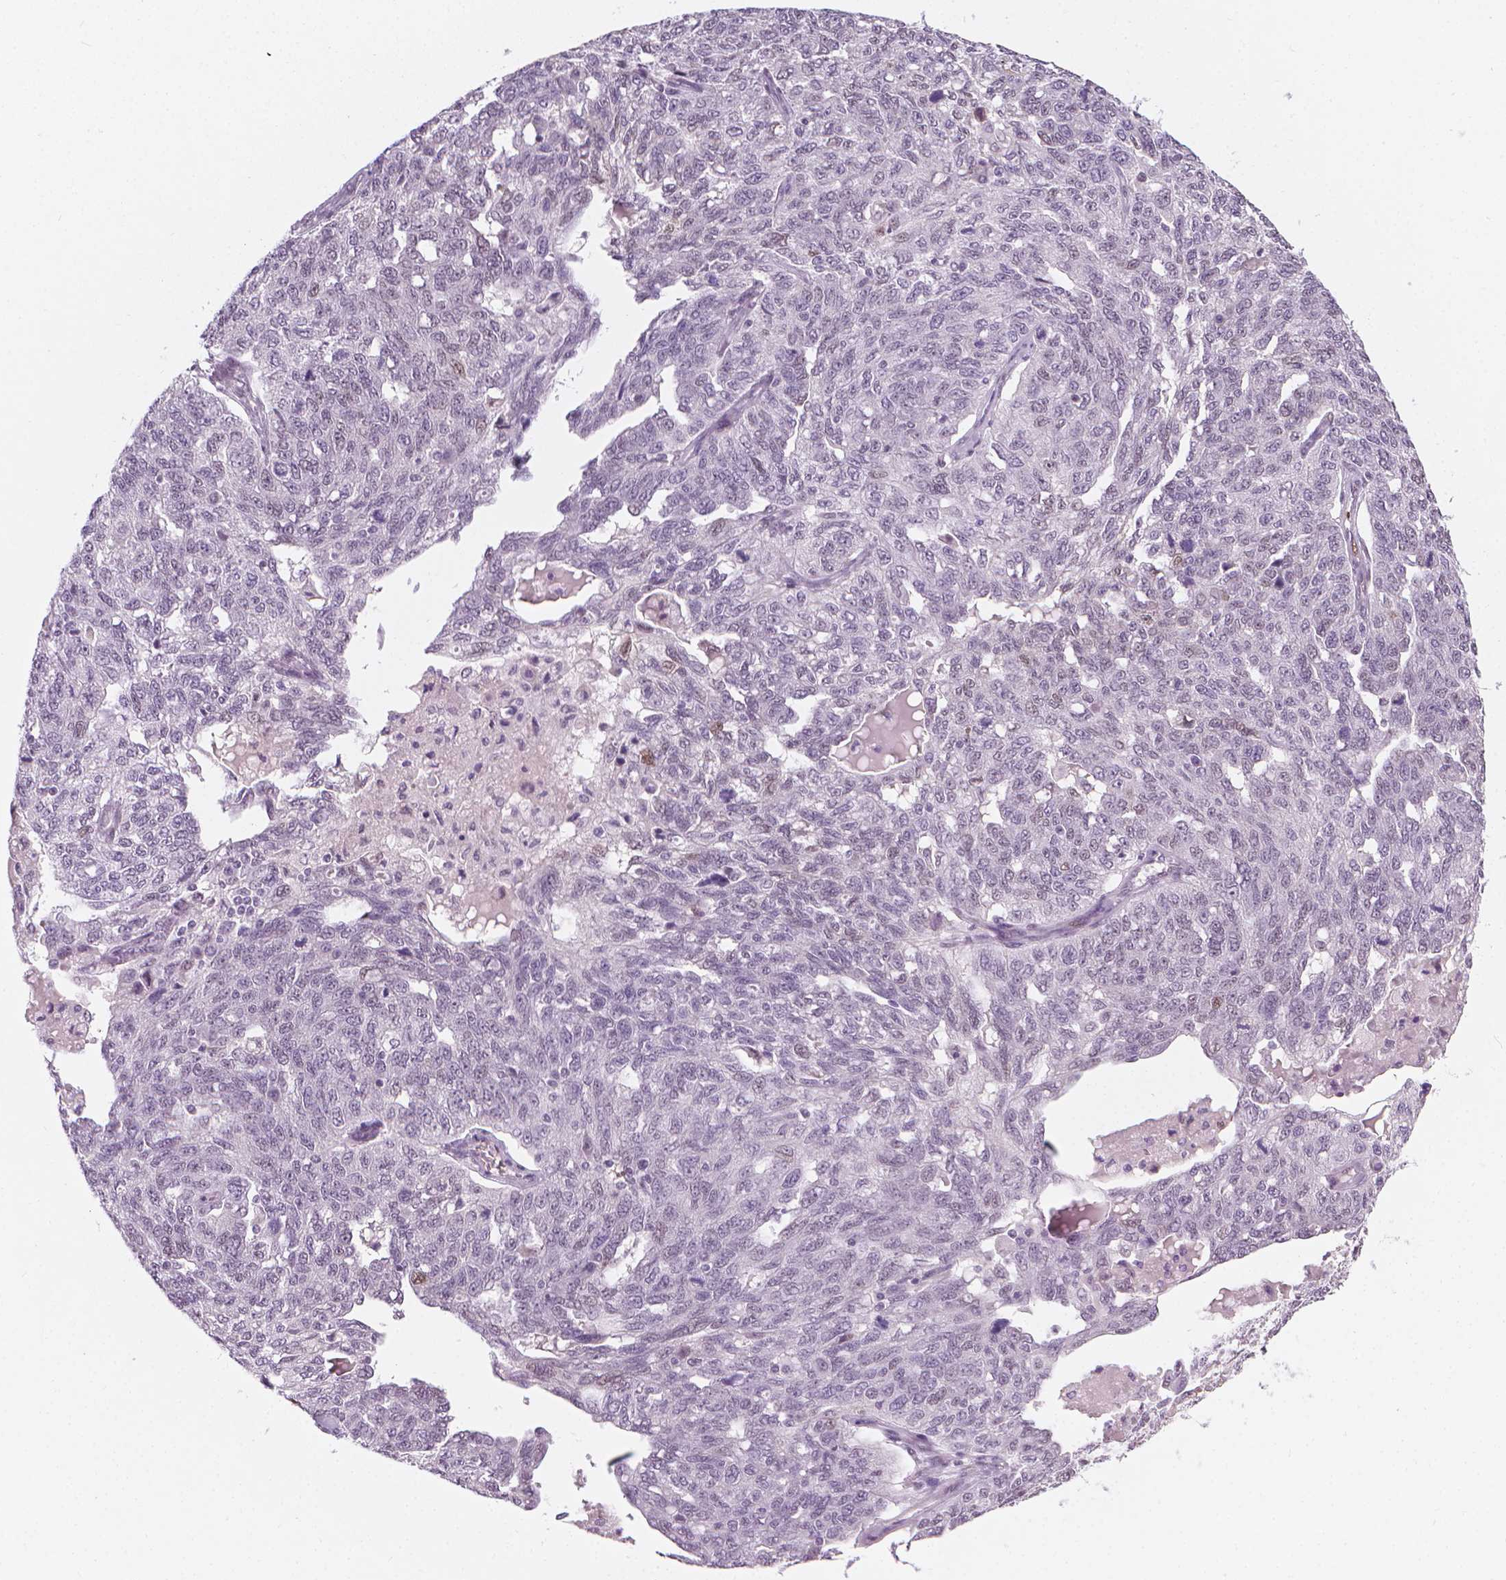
{"staining": {"intensity": "weak", "quantity": "<25%", "location": "nuclear"}, "tissue": "ovarian cancer", "cell_type": "Tumor cells", "image_type": "cancer", "snomed": [{"axis": "morphology", "description": "Cystadenocarcinoma, serous, NOS"}, {"axis": "topography", "description": "Ovary"}], "caption": "An image of human ovarian cancer (serous cystadenocarcinoma) is negative for staining in tumor cells.", "gene": "CDKN1C", "patient": {"sex": "female", "age": 71}}